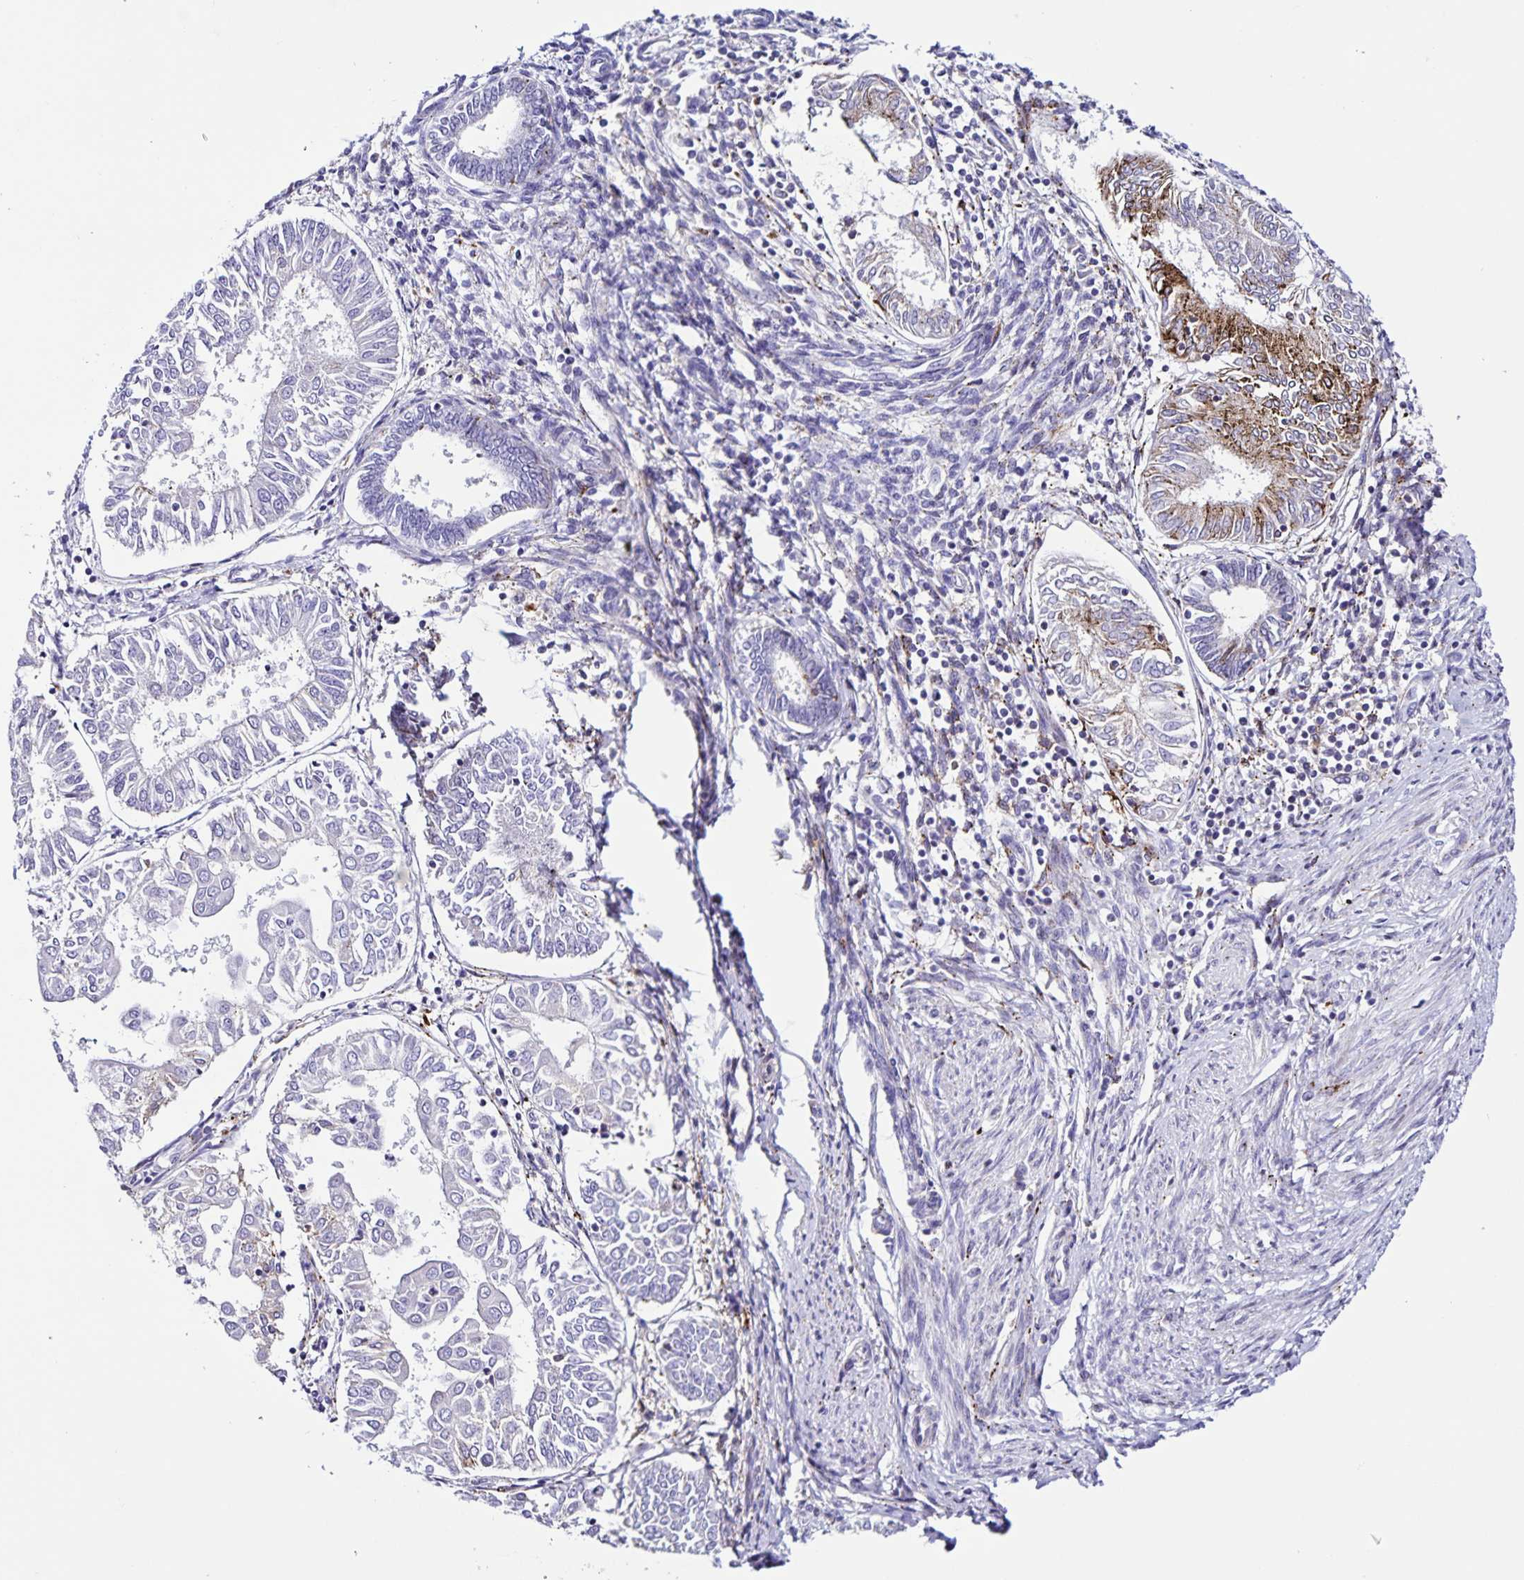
{"staining": {"intensity": "moderate", "quantity": "<25%", "location": "cytoplasmic/membranous"}, "tissue": "endometrial cancer", "cell_type": "Tumor cells", "image_type": "cancer", "snomed": [{"axis": "morphology", "description": "Adenocarcinoma, NOS"}, {"axis": "topography", "description": "Endometrium"}], "caption": "Immunohistochemical staining of endometrial adenocarcinoma exhibits low levels of moderate cytoplasmic/membranous expression in approximately <25% of tumor cells.", "gene": "OSBPL5", "patient": {"sex": "female", "age": 68}}